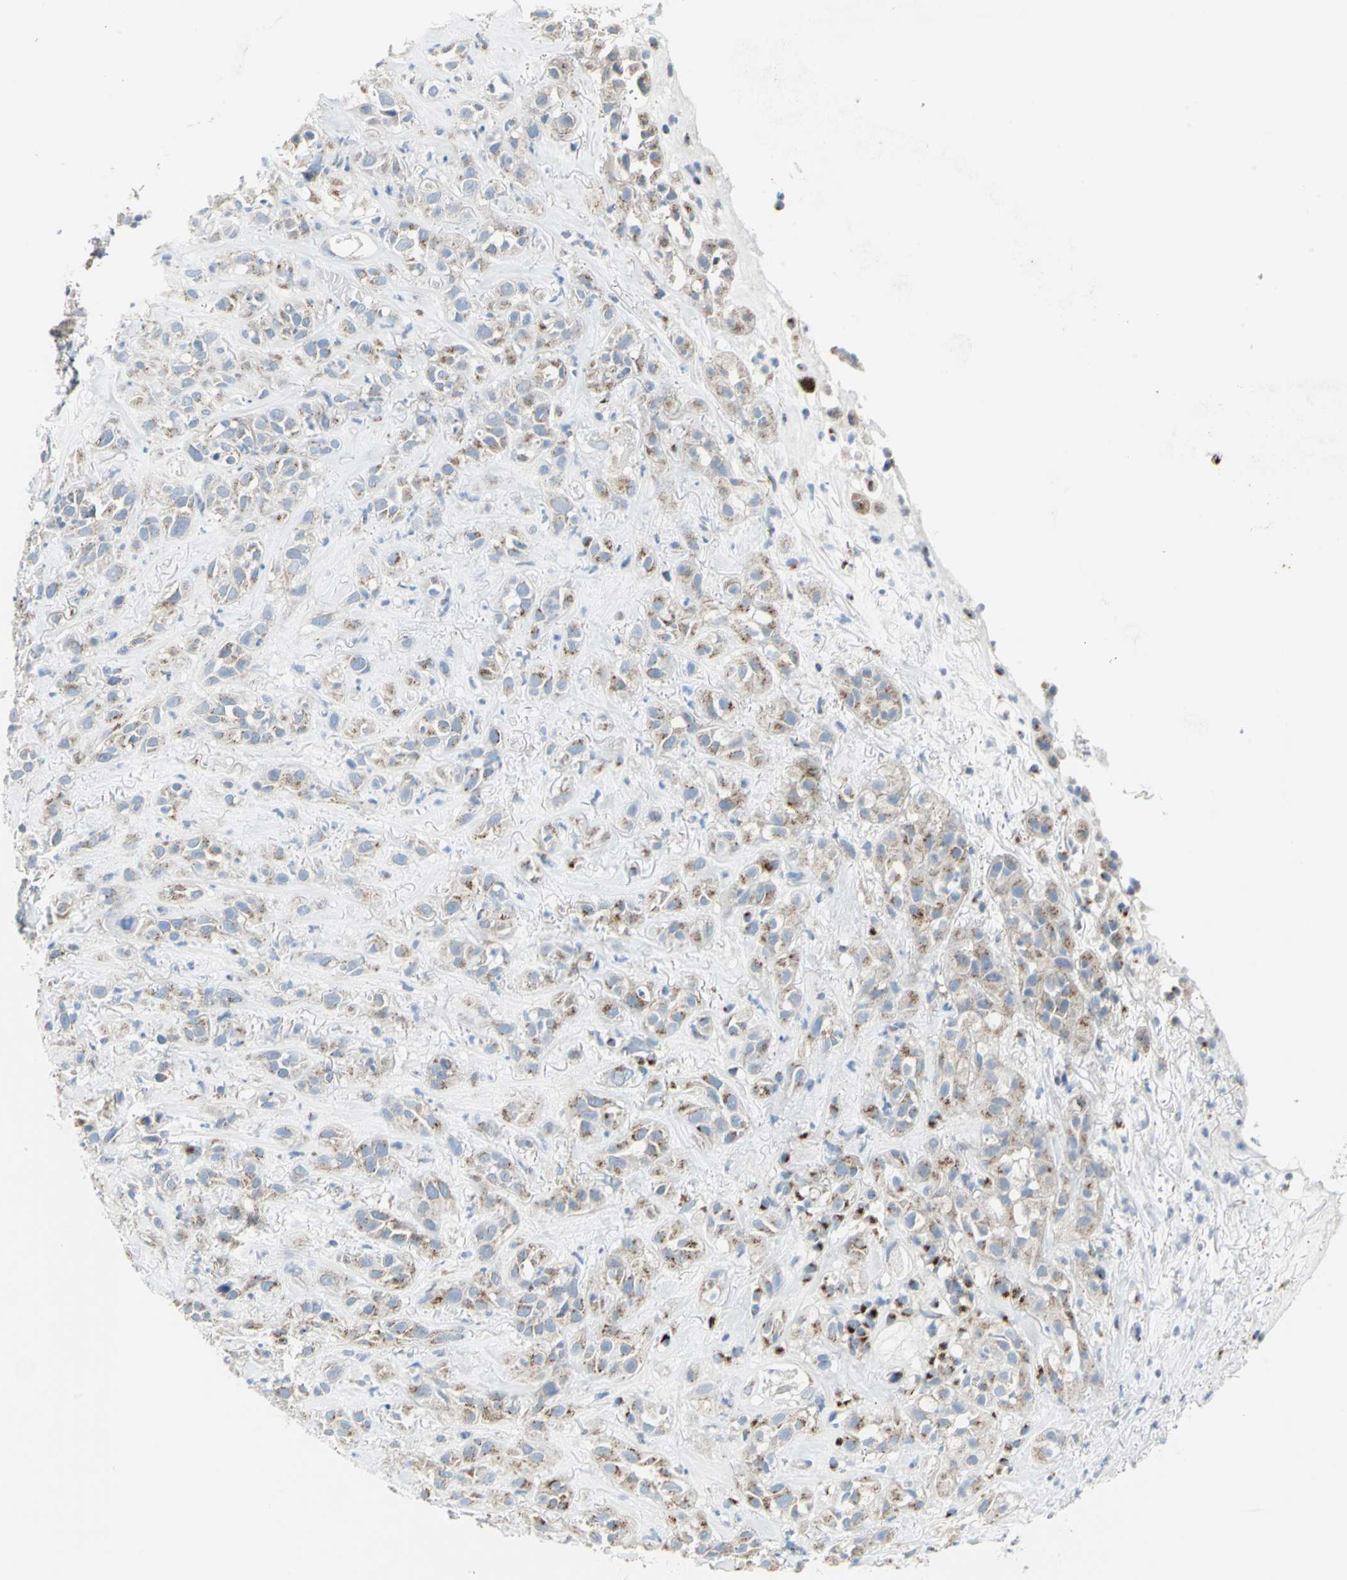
{"staining": {"intensity": "moderate", "quantity": ">75%", "location": "cytoplasmic/membranous"}, "tissue": "head and neck cancer", "cell_type": "Tumor cells", "image_type": "cancer", "snomed": [{"axis": "morphology", "description": "Squamous cell carcinoma, NOS"}, {"axis": "topography", "description": "Head-Neck"}], "caption": "Moderate cytoplasmic/membranous positivity is appreciated in about >75% of tumor cells in head and neck squamous cell carcinoma. The staining is performed using DAB brown chromogen to label protein expression. The nuclei are counter-stained blue using hematoxylin.", "gene": "GPR3", "patient": {"sex": "male", "age": 62}}